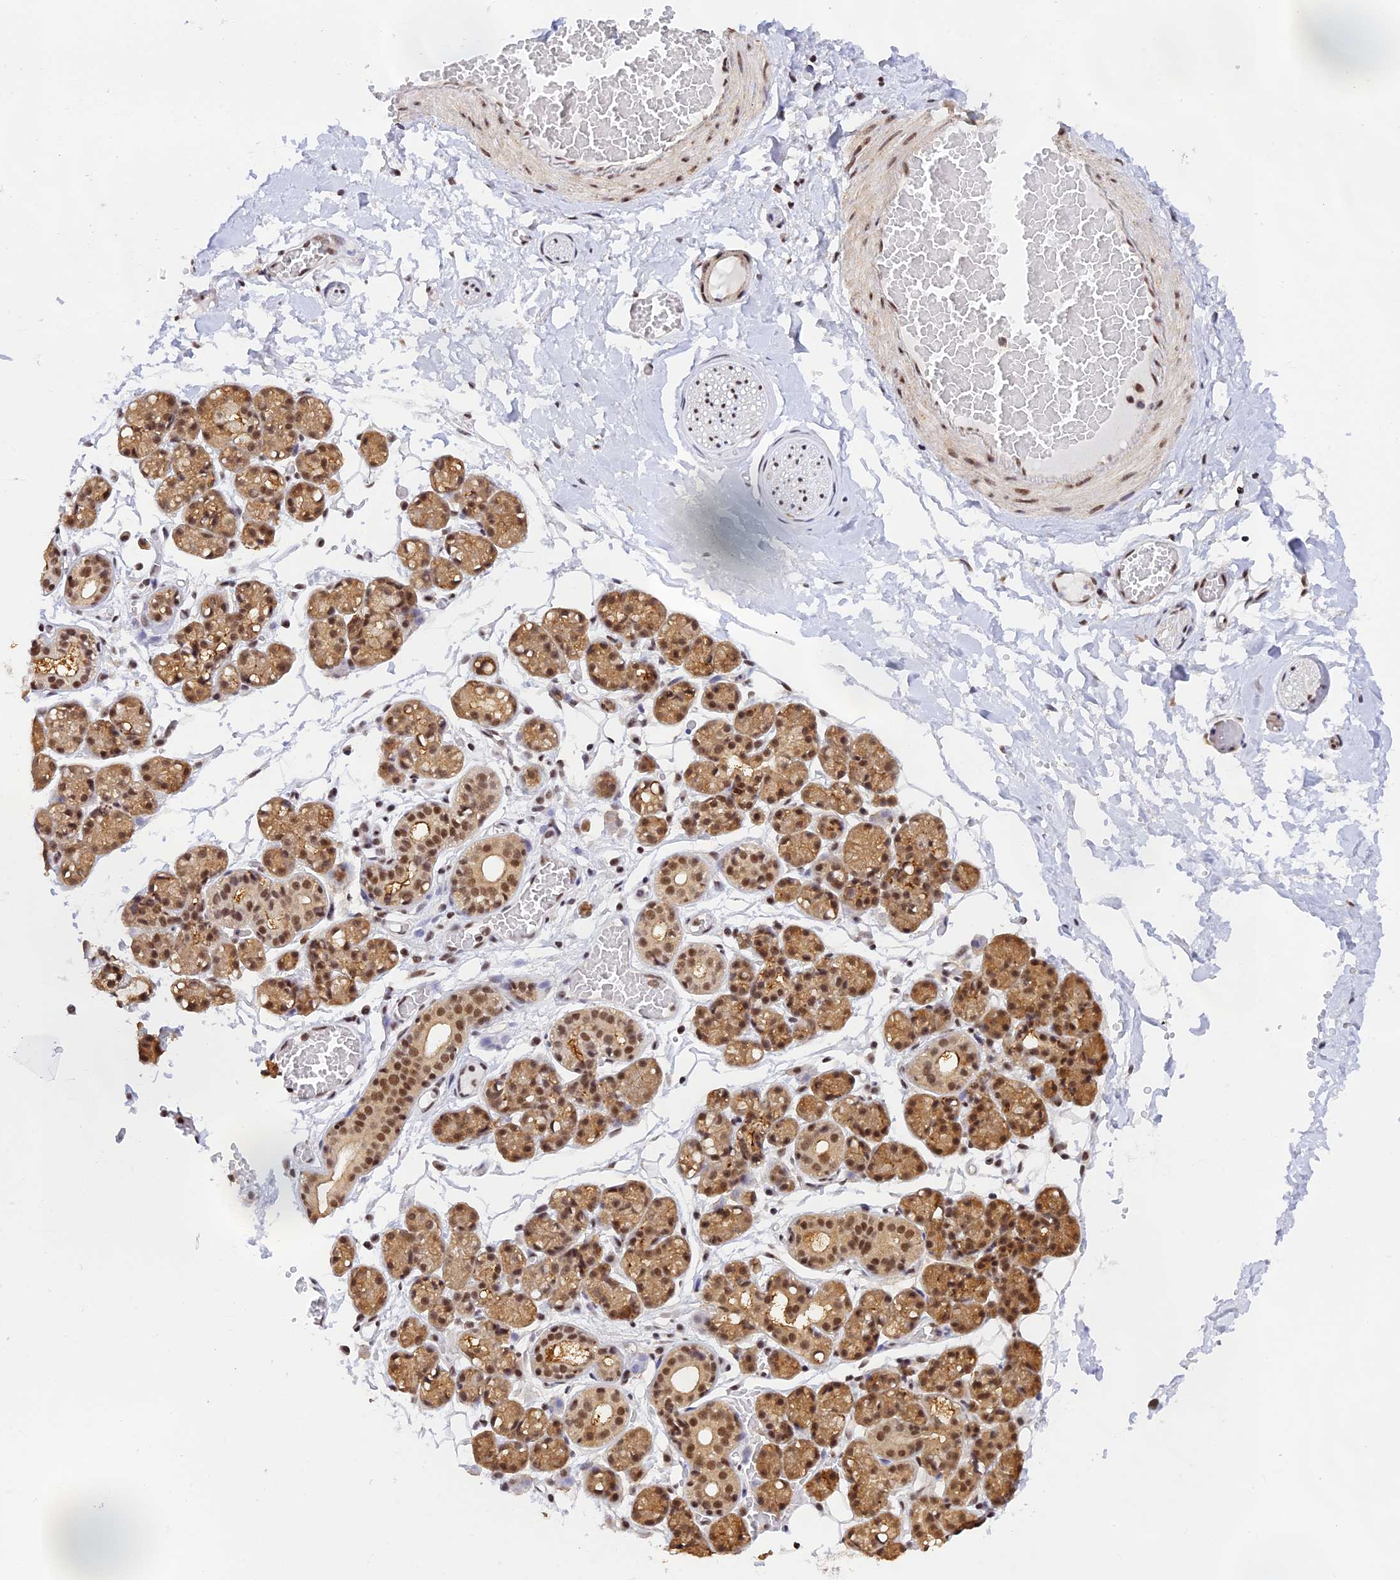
{"staining": {"intensity": "strong", "quantity": ">75%", "location": "cytoplasmic/membranous,nuclear"}, "tissue": "salivary gland", "cell_type": "Glandular cells", "image_type": "normal", "snomed": [{"axis": "morphology", "description": "Normal tissue, NOS"}, {"axis": "topography", "description": "Salivary gland"}], "caption": "Benign salivary gland demonstrates strong cytoplasmic/membranous,nuclear staining in approximately >75% of glandular cells.", "gene": "THAP11", "patient": {"sex": "male", "age": 63}}